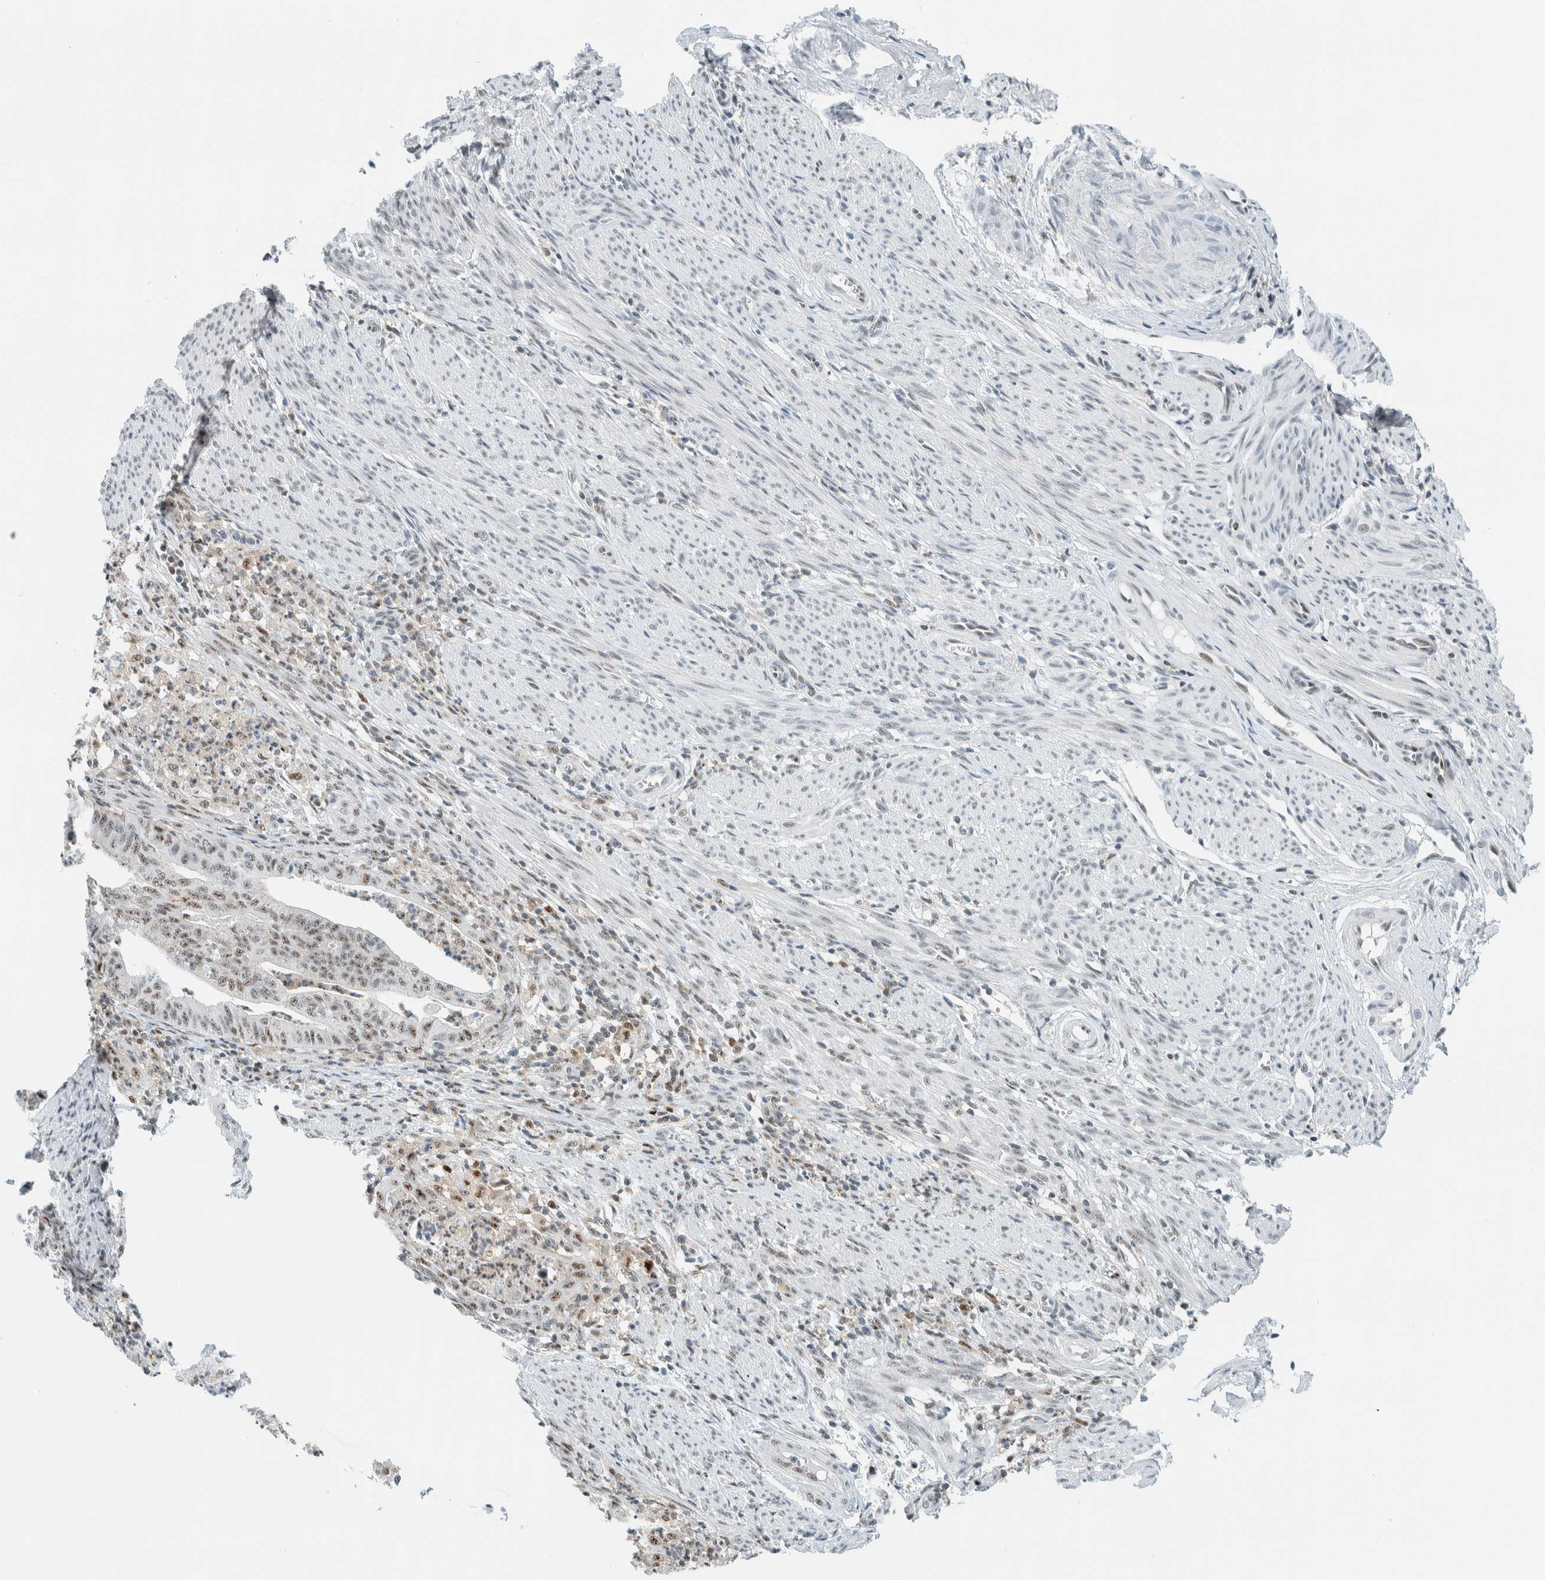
{"staining": {"intensity": "weak", "quantity": ">75%", "location": "nuclear"}, "tissue": "endometrial cancer", "cell_type": "Tumor cells", "image_type": "cancer", "snomed": [{"axis": "morphology", "description": "Polyp, NOS"}, {"axis": "morphology", "description": "Adenocarcinoma, NOS"}, {"axis": "morphology", "description": "Adenoma, NOS"}, {"axis": "topography", "description": "Endometrium"}], "caption": "Endometrial adenocarcinoma stained for a protein shows weak nuclear positivity in tumor cells.", "gene": "CYSRT1", "patient": {"sex": "female", "age": 79}}